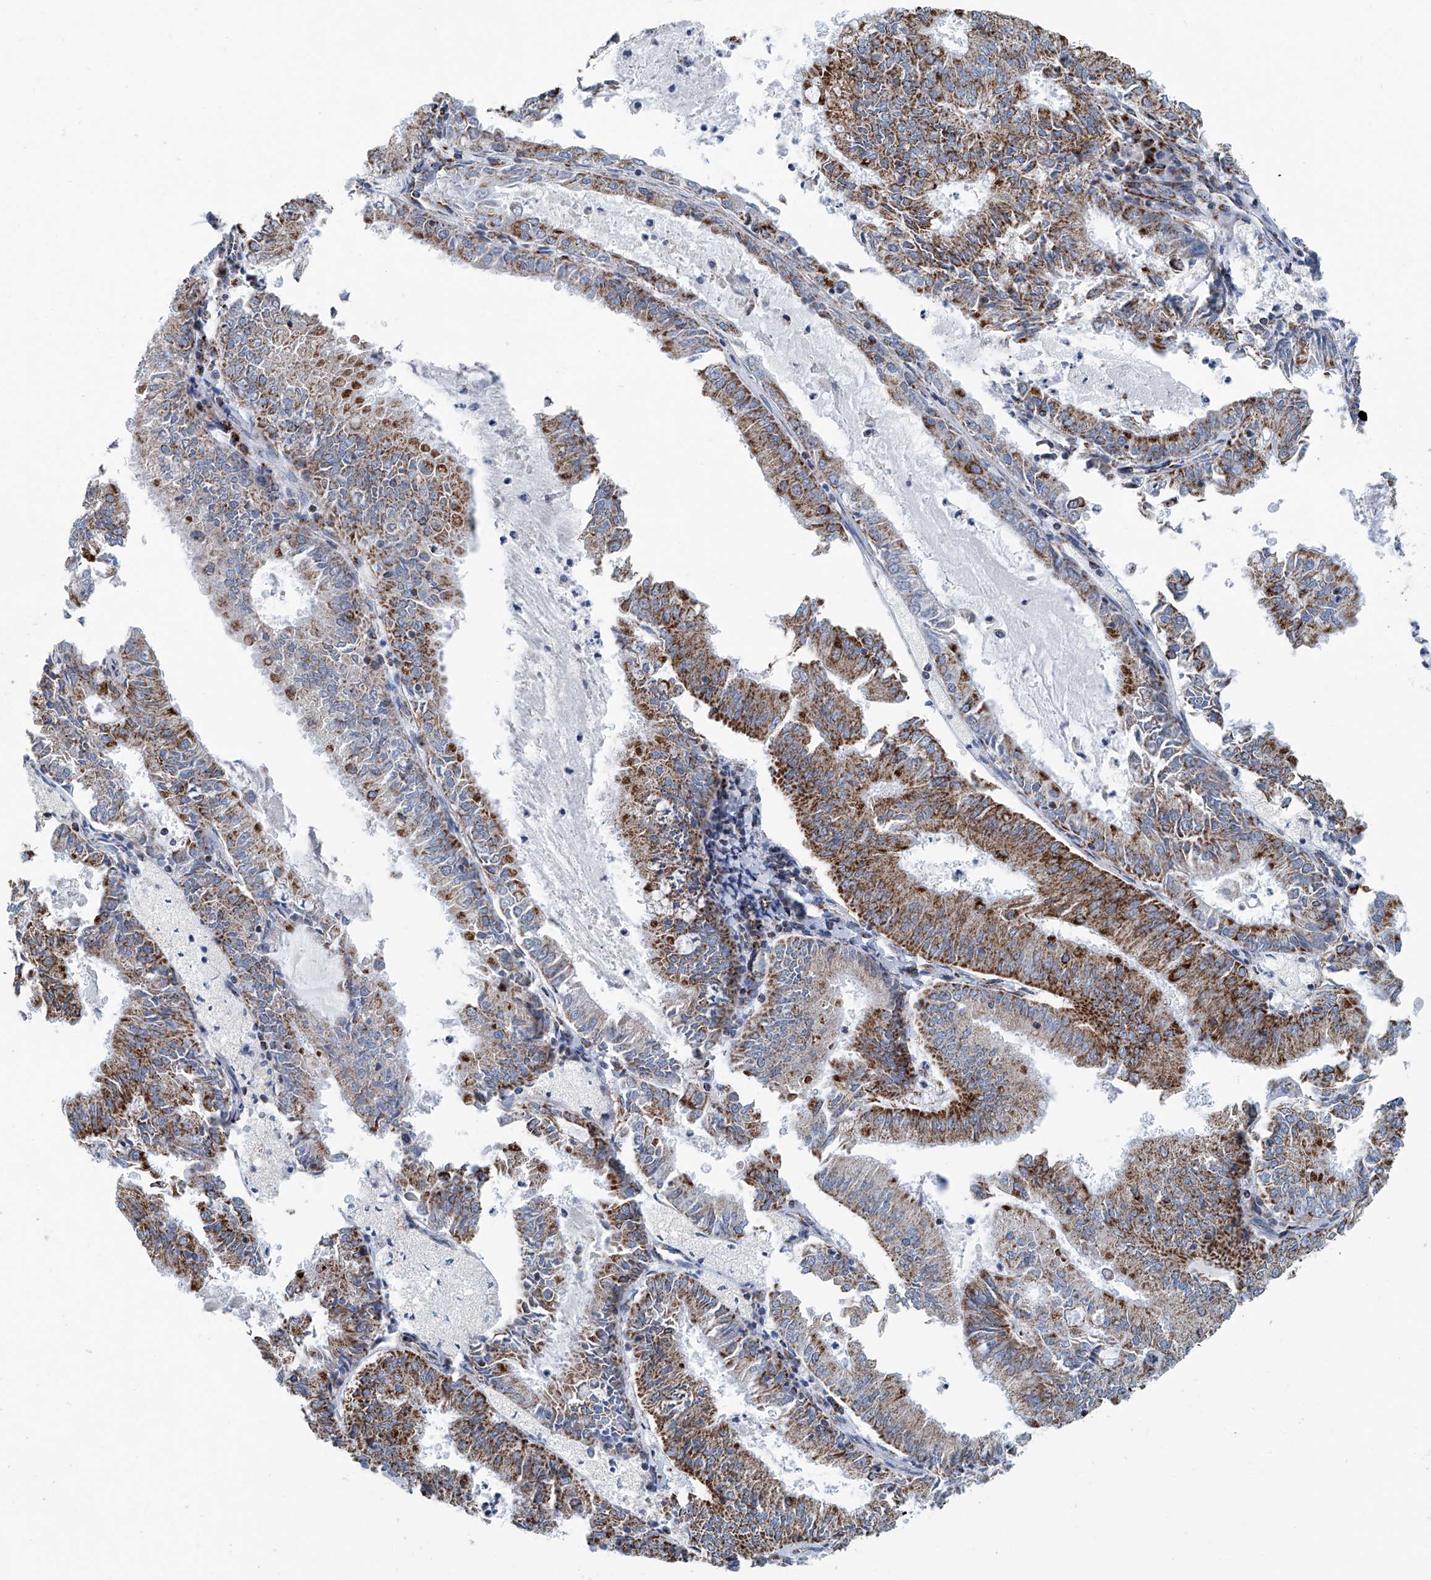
{"staining": {"intensity": "moderate", "quantity": ">75%", "location": "cytoplasmic/membranous"}, "tissue": "endometrial cancer", "cell_type": "Tumor cells", "image_type": "cancer", "snomed": [{"axis": "morphology", "description": "Adenocarcinoma, NOS"}, {"axis": "topography", "description": "Endometrium"}], "caption": "Endometrial cancer (adenocarcinoma) stained with immunohistochemistry (IHC) displays moderate cytoplasmic/membranous staining in about >75% of tumor cells.", "gene": "MT-ND1", "patient": {"sex": "female", "age": 57}}